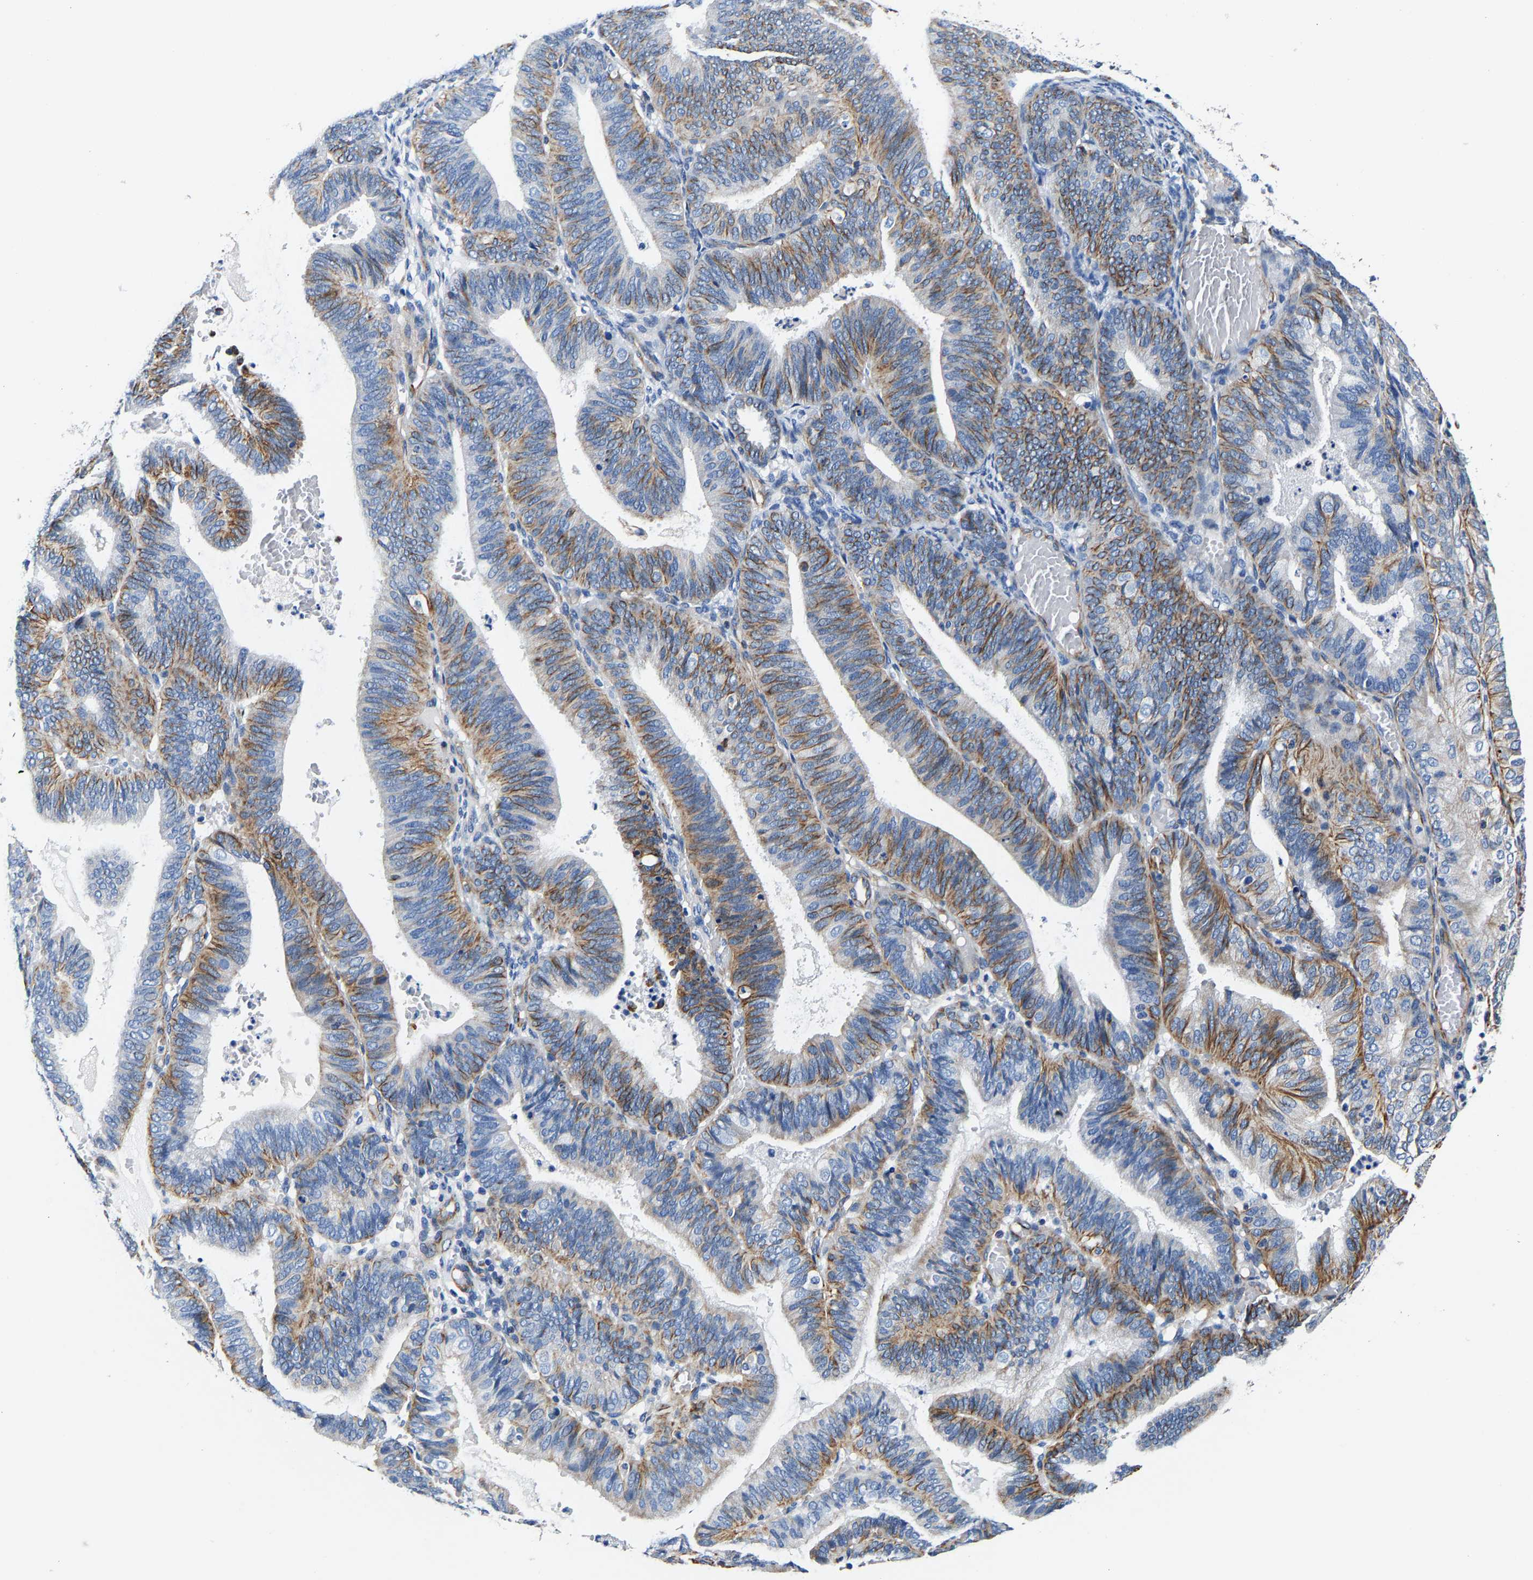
{"staining": {"intensity": "moderate", "quantity": "25%-75%", "location": "cytoplasmic/membranous"}, "tissue": "endometrial cancer", "cell_type": "Tumor cells", "image_type": "cancer", "snomed": [{"axis": "morphology", "description": "Adenocarcinoma, NOS"}, {"axis": "topography", "description": "Uterus"}], "caption": "Human adenocarcinoma (endometrial) stained with a brown dye shows moderate cytoplasmic/membranous positive staining in about 25%-75% of tumor cells.", "gene": "MMEL1", "patient": {"sex": "female", "age": 60}}